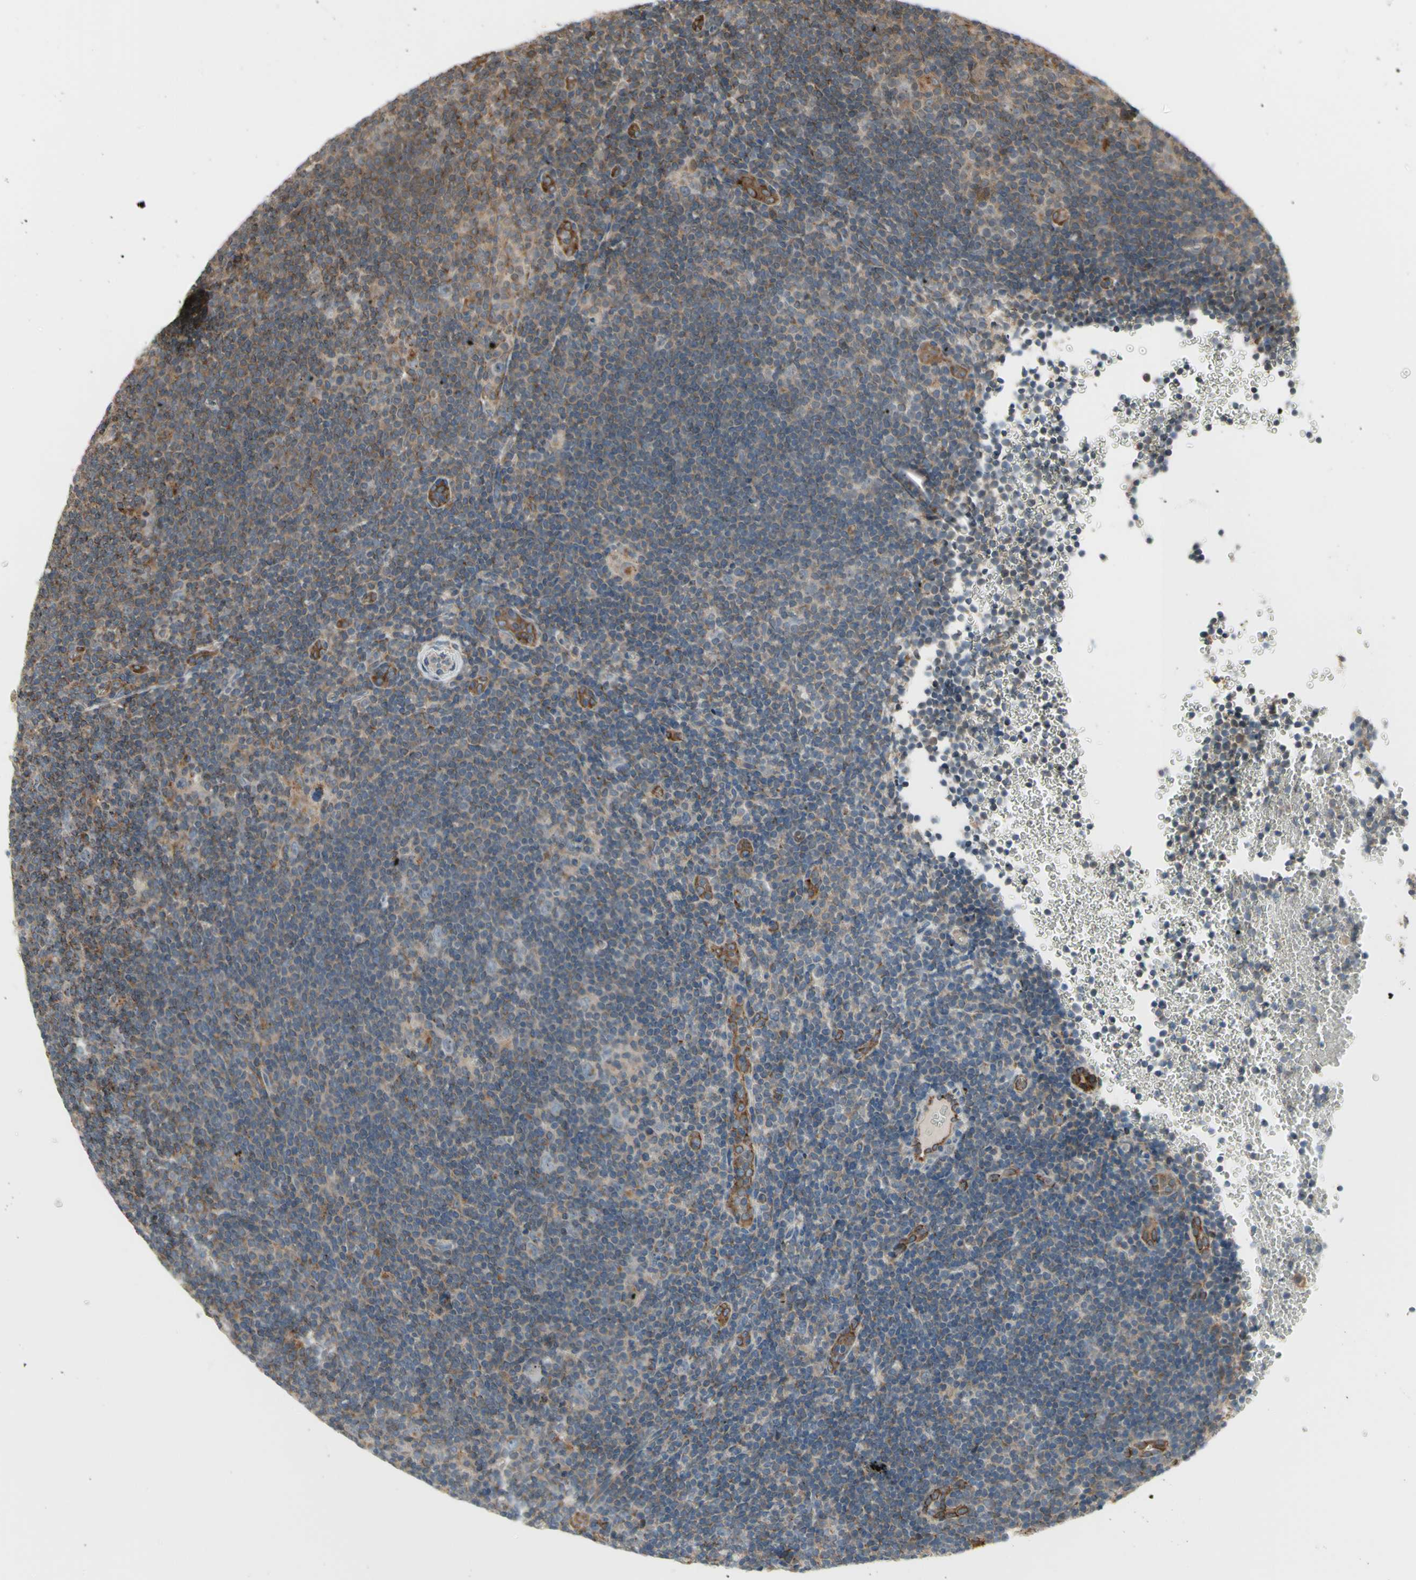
{"staining": {"intensity": "weak", "quantity": ">75%", "location": "cytoplasmic/membranous"}, "tissue": "lymphoma", "cell_type": "Tumor cells", "image_type": "cancer", "snomed": [{"axis": "morphology", "description": "Hodgkin's disease, NOS"}, {"axis": "topography", "description": "Lymph node"}], "caption": "IHC (DAB (3,3'-diaminobenzidine)) staining of human Hodgkin's disease displays weak cytoplasmic/membranous protein staining in about >75% of tumor cells.", "gene": "SLC39A9", "patient": {"sex": "female", "age": 57}}